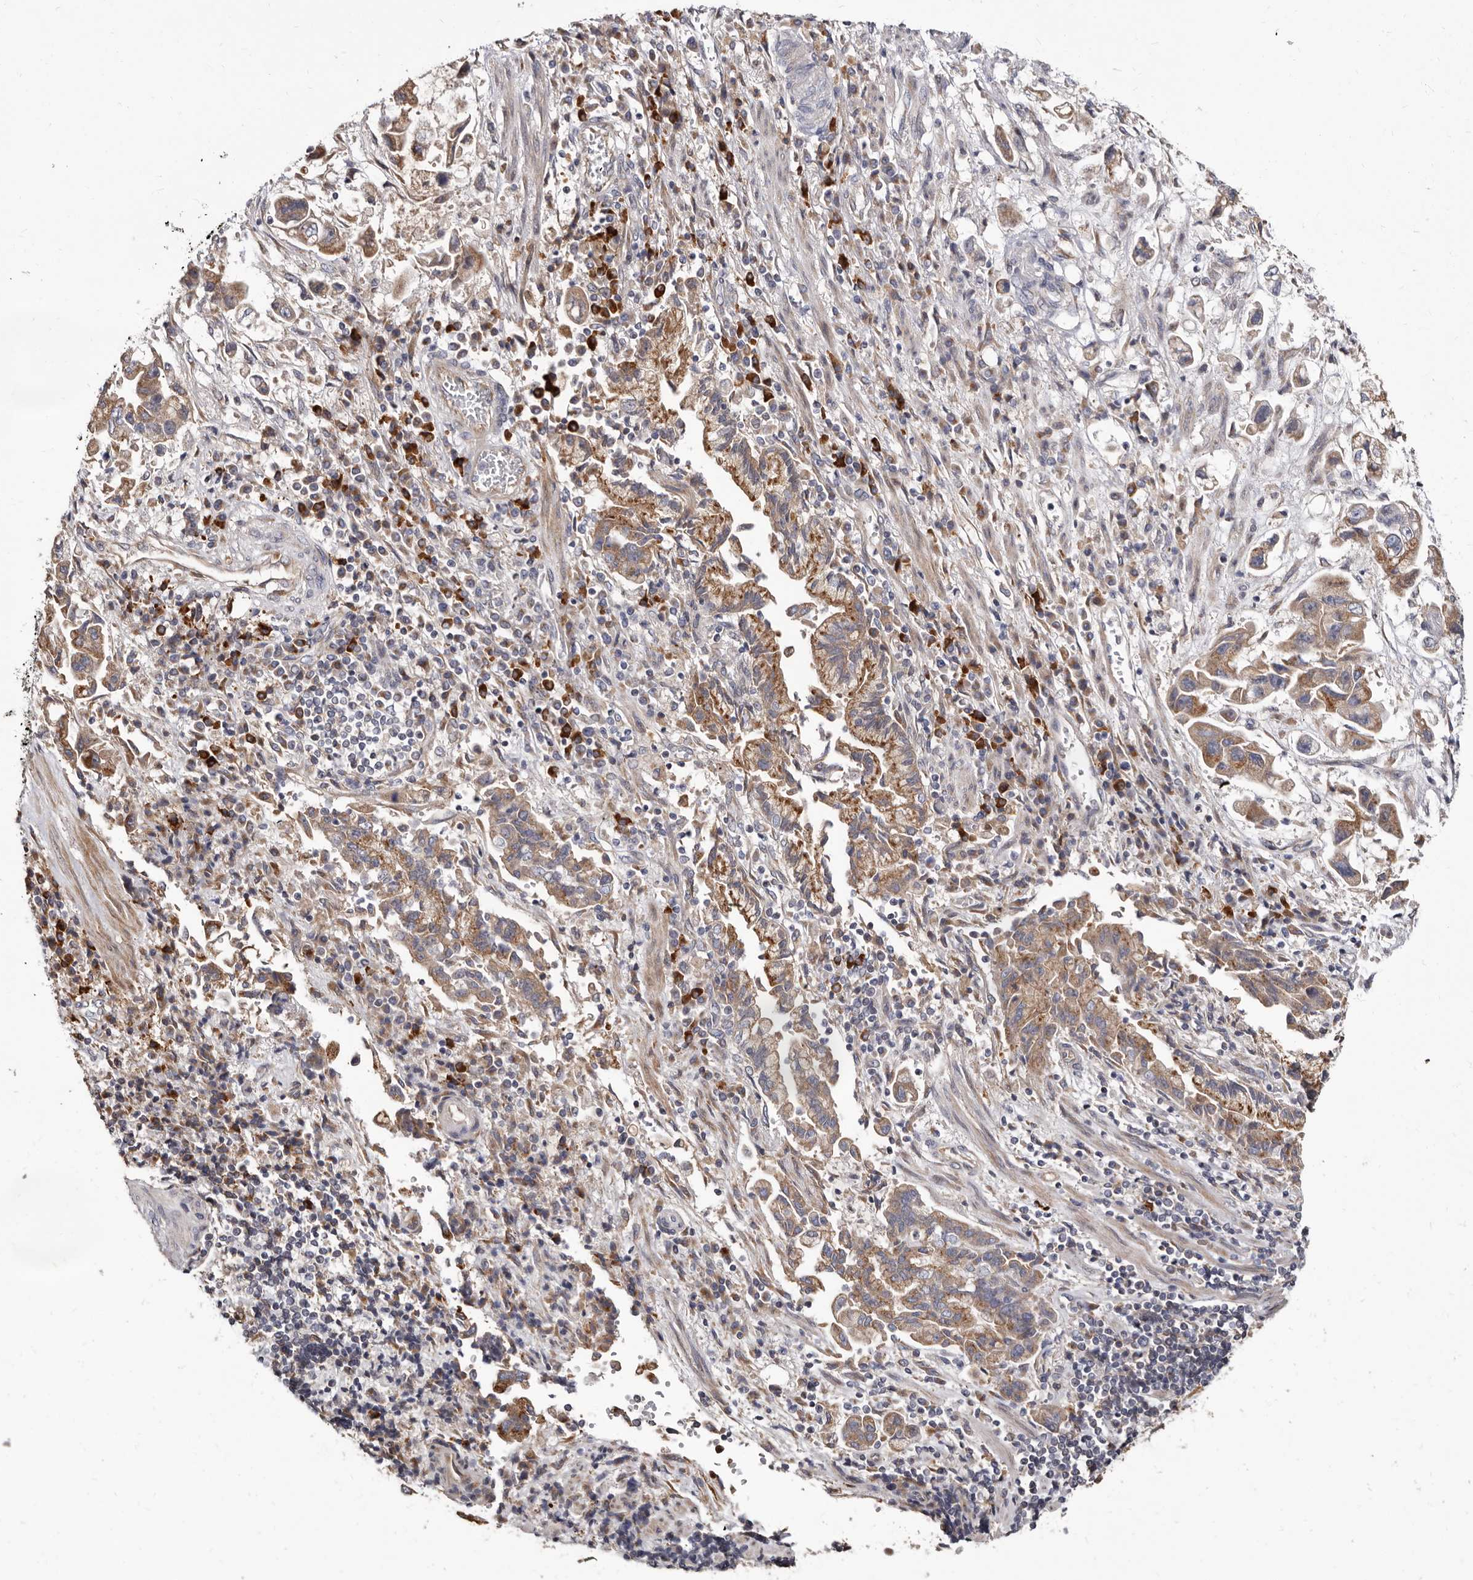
{"staining": {"intensity": "moderate", "quantity": ">75%", "location": "cytoplasmic/membranous"}, "tissue": "stomach cancer", "cell_type": "Tumor cells", "image_type": "cancer", "snomed": [{"axis": "morphology", "description": "Adenocarcinoma, NOS"}, {"axis": "topography", "description": "Stomach"}], "caption": "Stomach cancer stained for a protein displays moderate cytoplasmic/membranous positivity in tumor cells. (brown staining indicates protein expression, while blue staining denotes nuclei).", "gene": "ASIC5", "patient": {"sex": "male", "age": 62}}